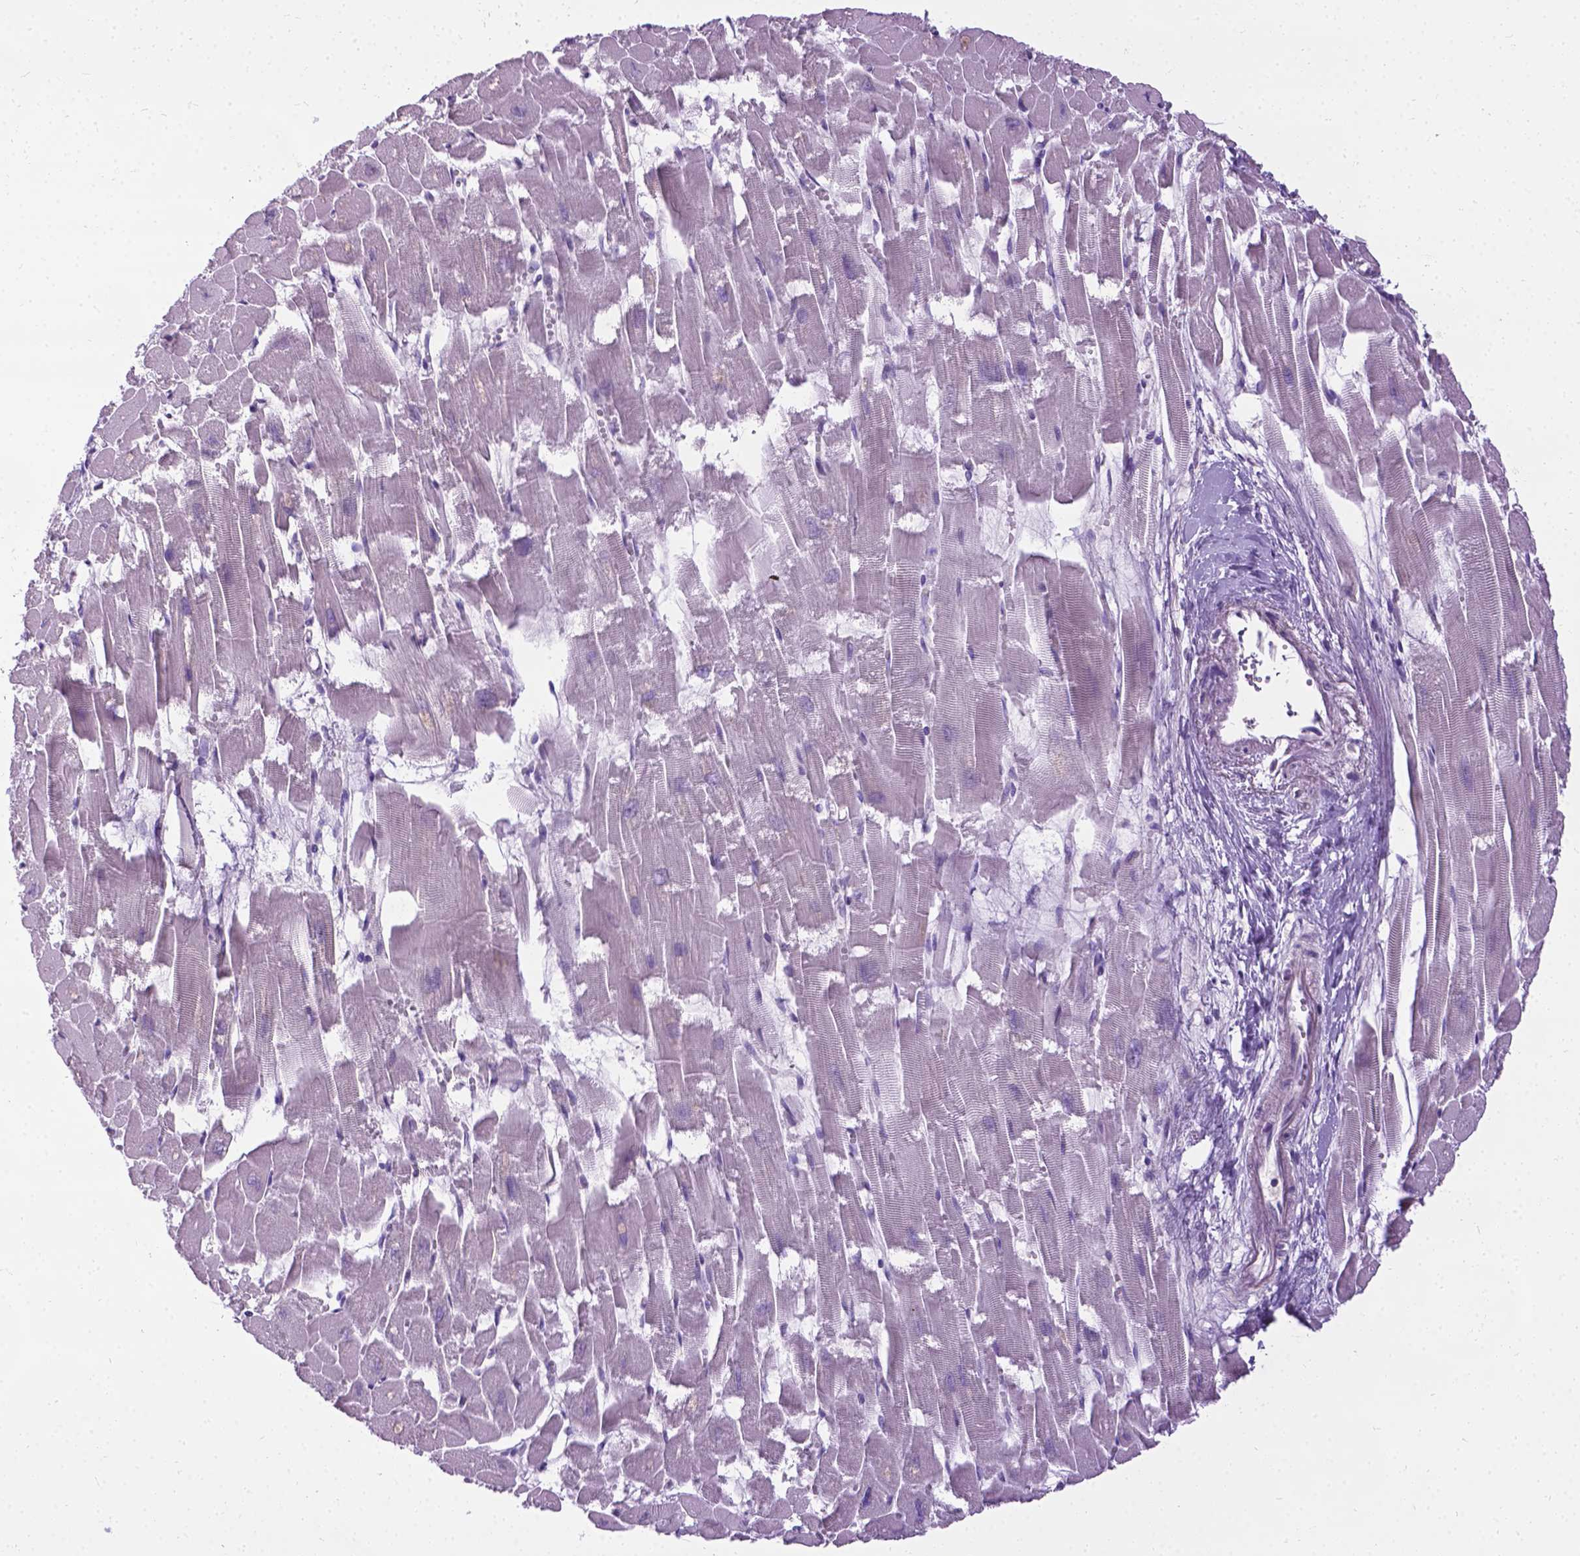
{"staining": {"intensity": "negative", "quantity": "none", "location": "none"}, "tissue": "heart muscle", "cell_type": "Cardiomyocytes", "image_type": "normal", "snomed": [{"axis": "morphology", "description": "Normal tissue, NOS"}, {"axis": "topography", "description": "Heart"}], "caption": "Histopathology image shows no protein expression in cardiomyocytes of normal heart muscle.", "gene": "JAK3", "patient": {"sex": "female", "age": 52}}